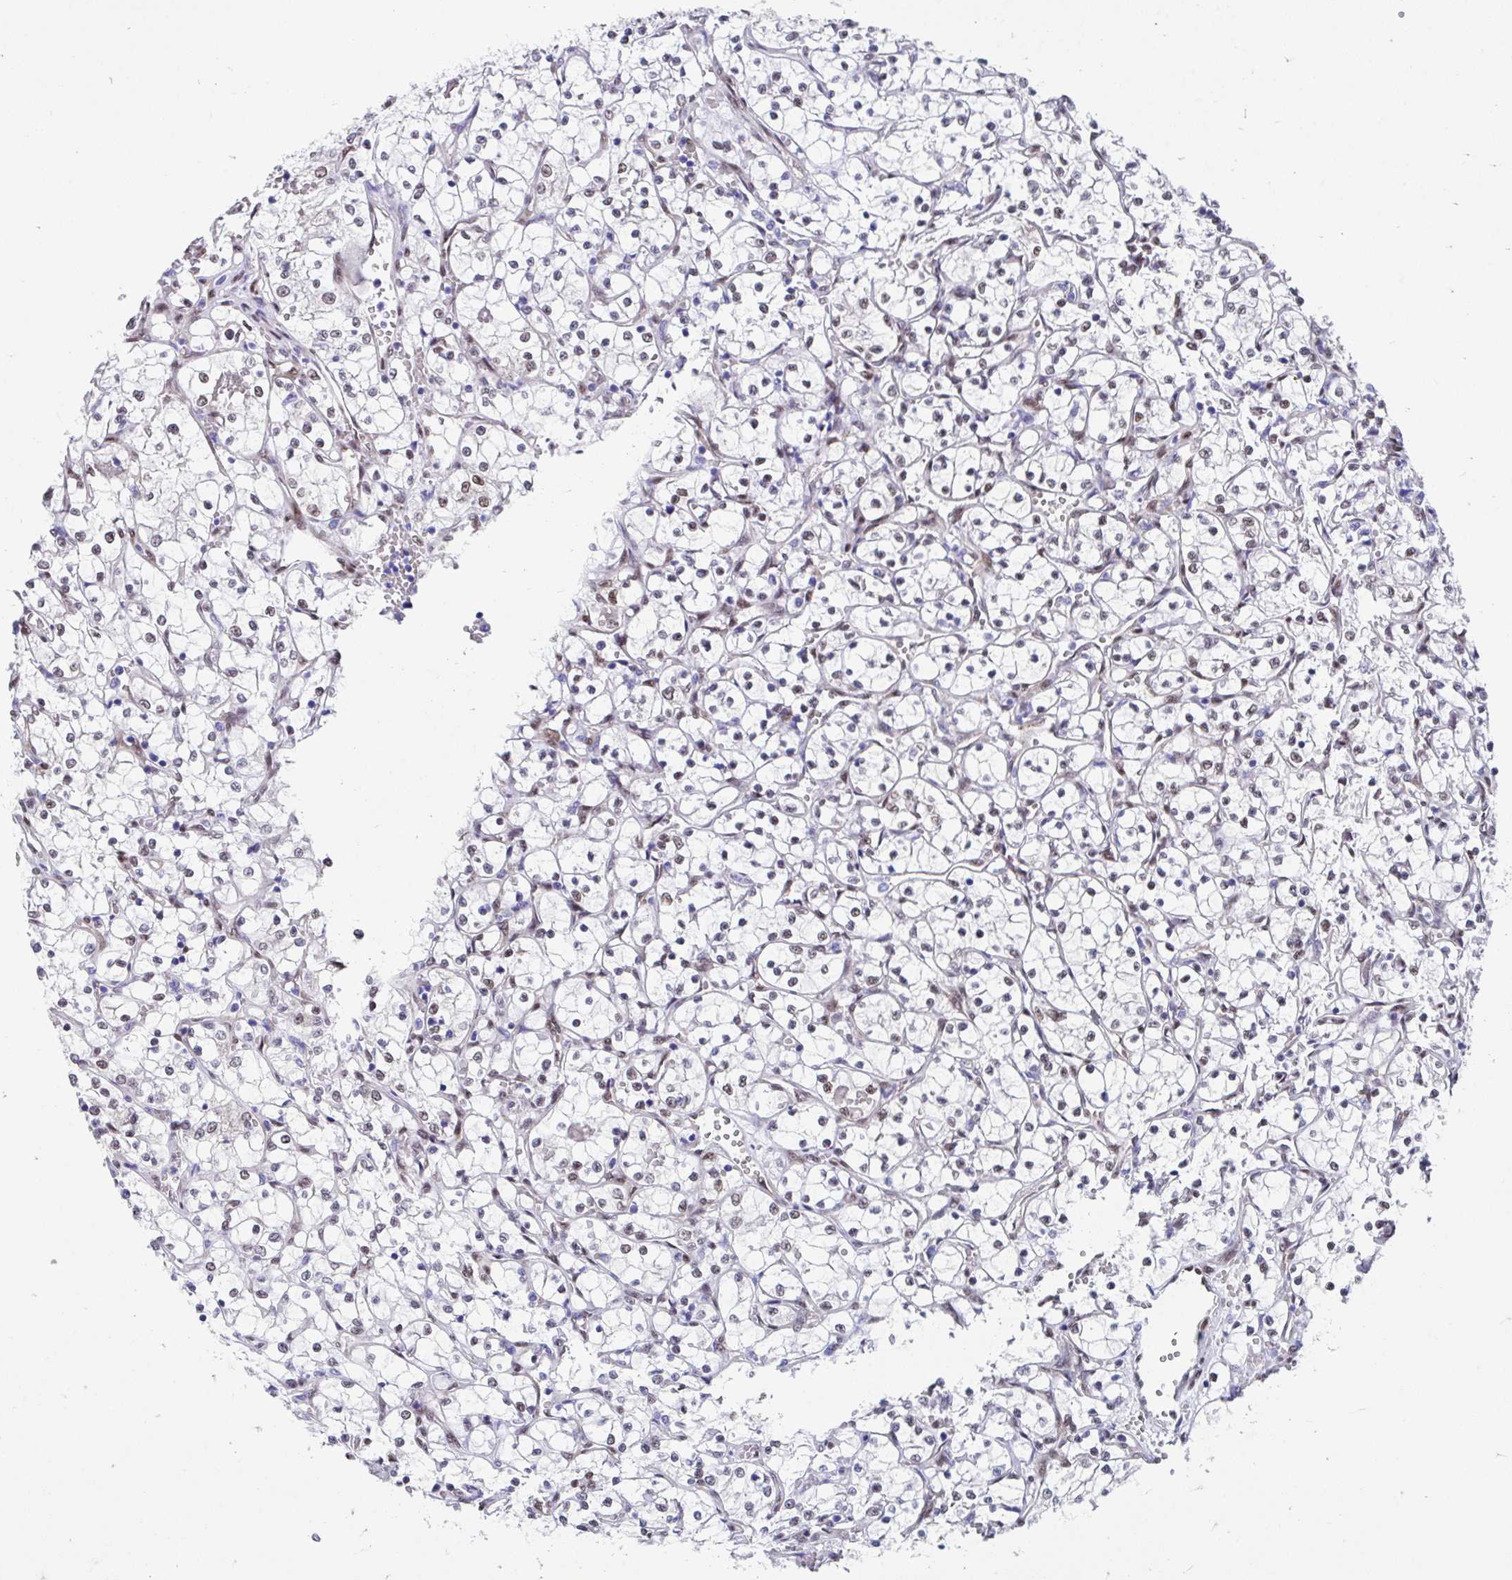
{"staining": {"intensity": "moderate", "quantity": "25%-75%", "location": "nuclear"}, "tissue": "renal cancer", "cell_type": "Tumor cells", "image_type": "cancer", "snomed": [{"axis": "morphology", "description": "Adenocarcinoma, NOS"}, {"axis": "topography", "description": "Kidney"}], "caption": "Brown immunohistochemical staining in human renal cancer (adenocarcinoma) displays moderate nuclear expression in approximately 25%-75% of tumor cells. The protein of interest is stained brown, and the nuclei are stained in blue (DAB (3,3'-diaminobenzidine) IHC with brightfield microscopy, high magnification).", "gene": "RBPMS", "patient": {"sex": "female", "age": 69}}